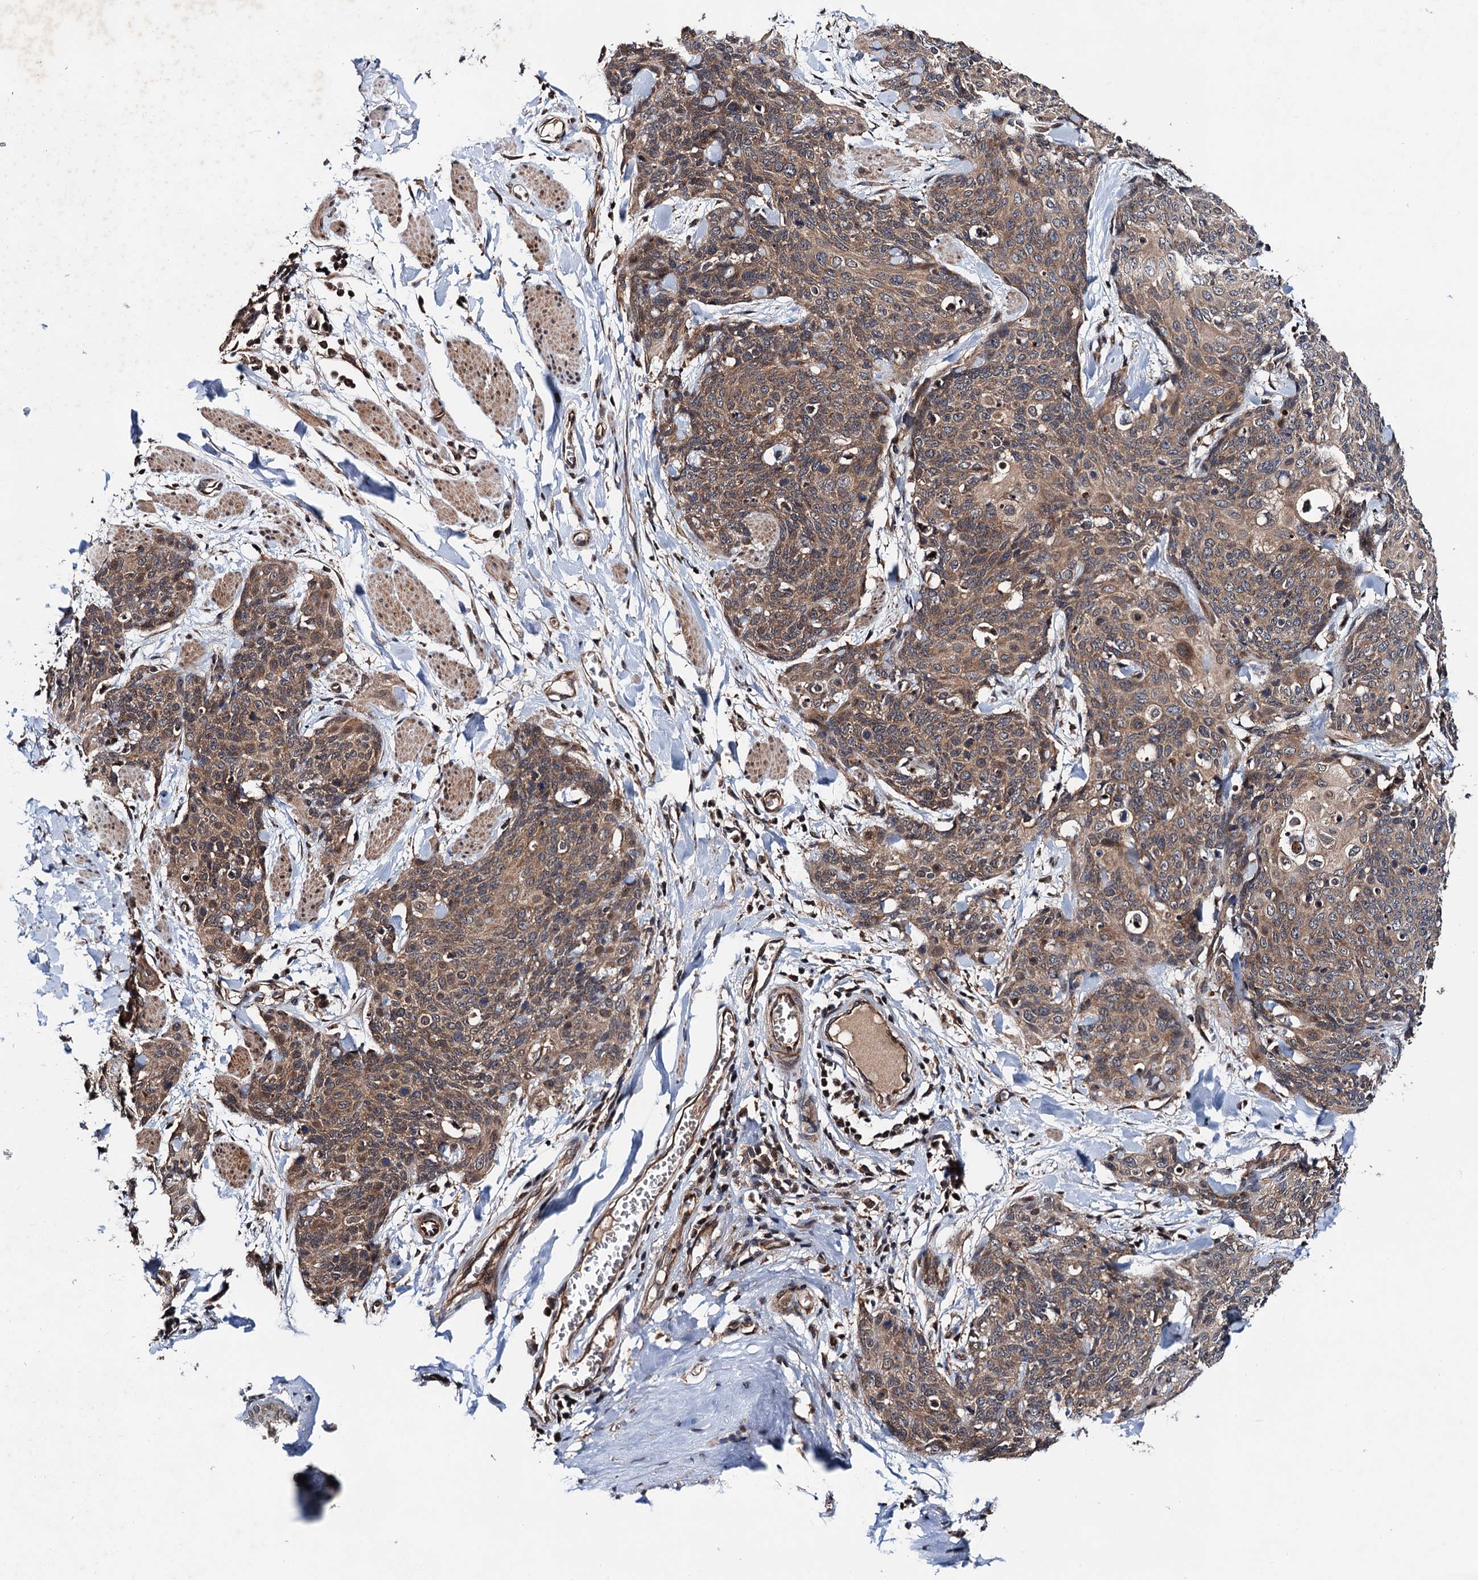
{"staining": {"intensity": "moderate", "quantity": ">75%", "location": "cytoplasmic/membranous"}, "tissue": "skin cancer", "cell_type": "Tumor cells", "image_type": "cancer", "snomed": [{"axis": "morphology", "description": "Squamous cell carcinoma, NOS"}, {"axis": "topography", "description": "Skin"}, {"axis": "topography", "description": "Vulva"}], "caption": "A medium amount of moderate cytoplasmic/membranous positivity is seen in about >75% of tumor cells in skin cancer tissue.", "gene": "NAA16", "patient": {"sex": "female", "age": 85}}